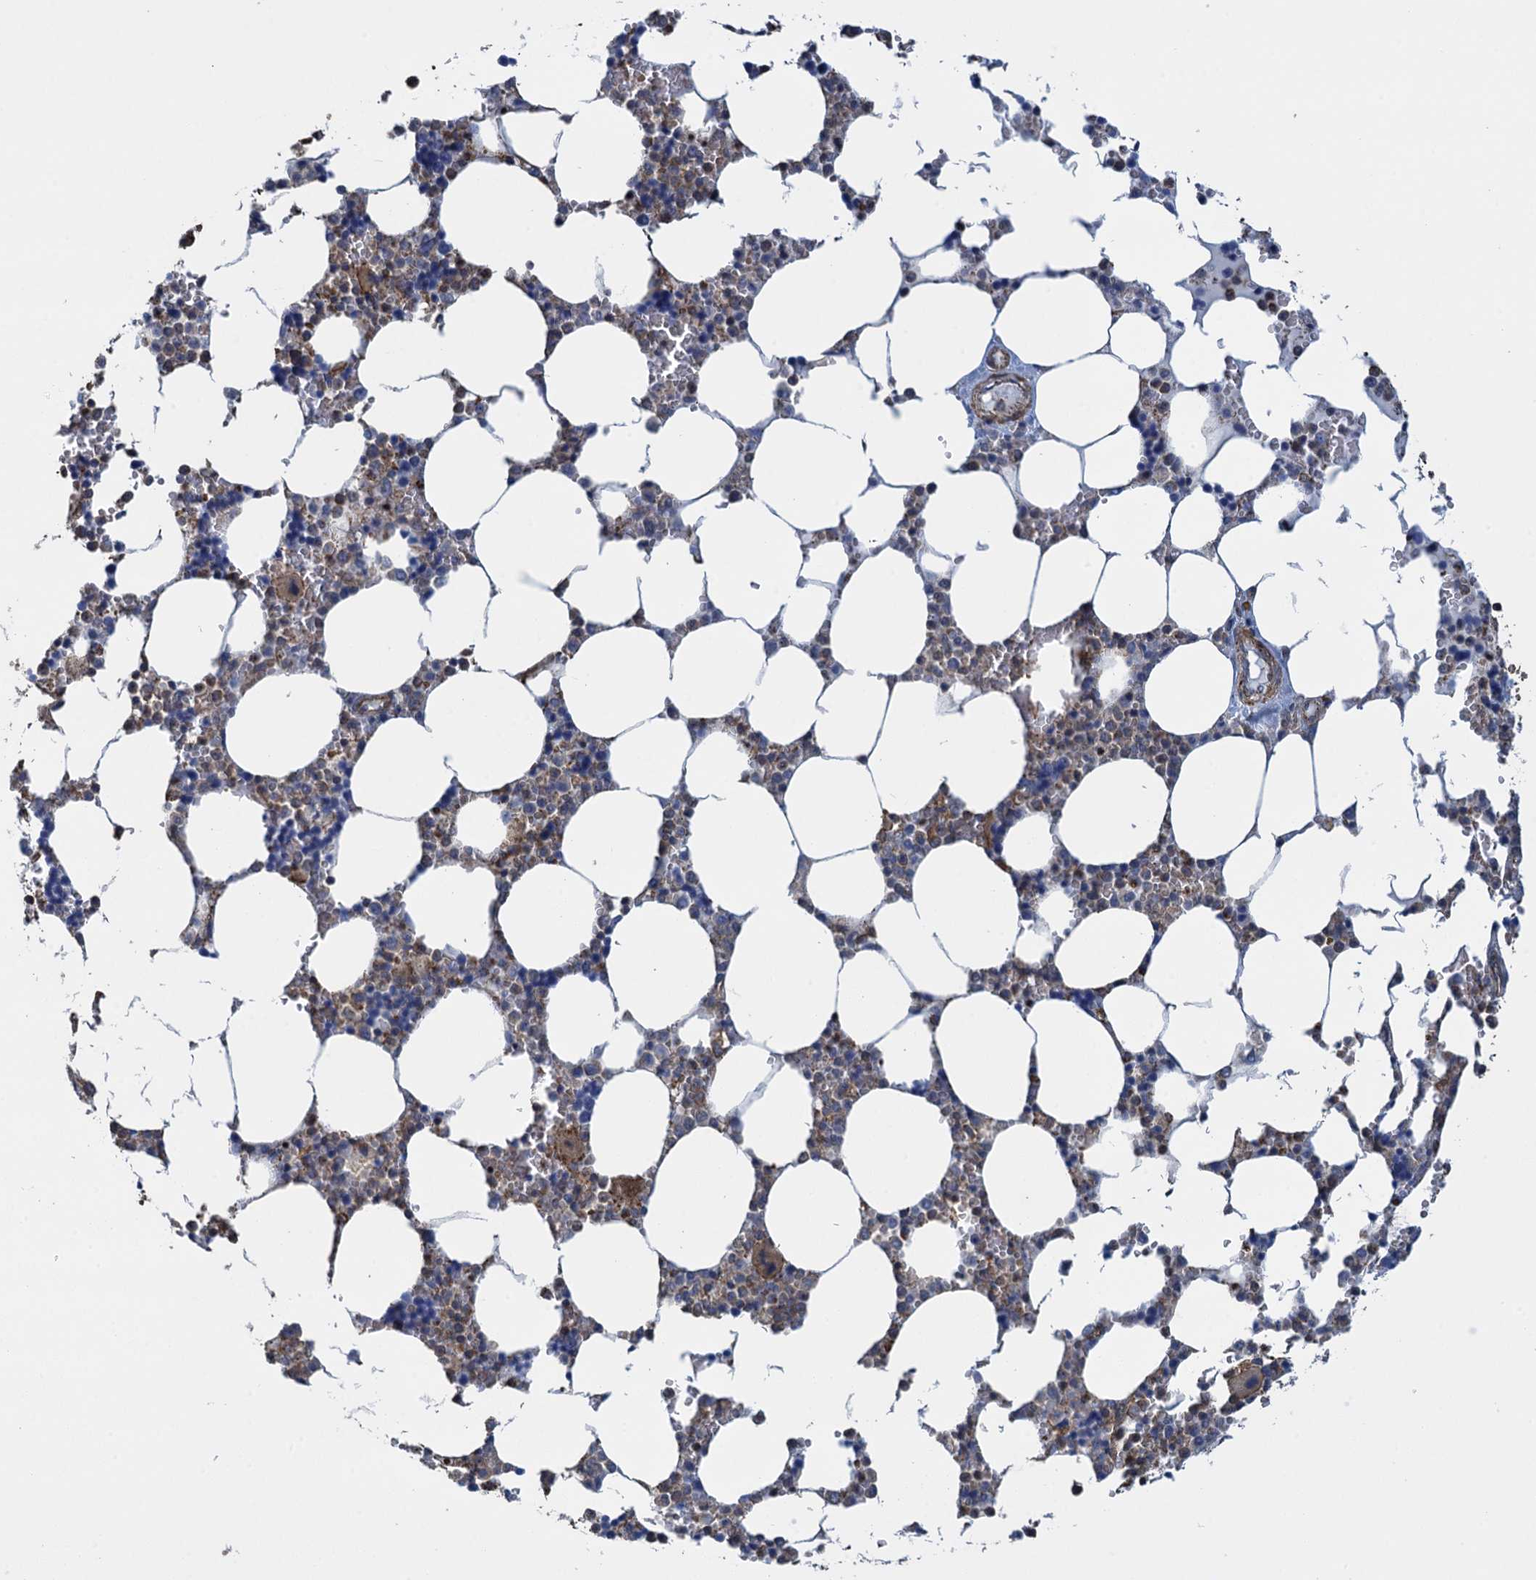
{"staining": {"intensity": "moderate", "quantity": "25%-75%", "location": "cytoplasmic/membranous"}, "tissue": "bone marrow", "cell_type": "Hematopoietic cells", "image_type": "normal", "snomed": [{"axis": "morphology", "description": "Normal tissue, NOS"}, {"axis": "topography", "description": "Bone marrow"}], "caption": "A brown stain highlights moderate cytoplasmic/membranous positivity of a protein in hematopoietic cells of benign bone marrow. (DAB (3,3'-diaminobenzidine) IHC, brown staining for protein, blue staining for nuclei).", "gene": "PROSER2", "patient": {"sex": "male", "age": 64}}